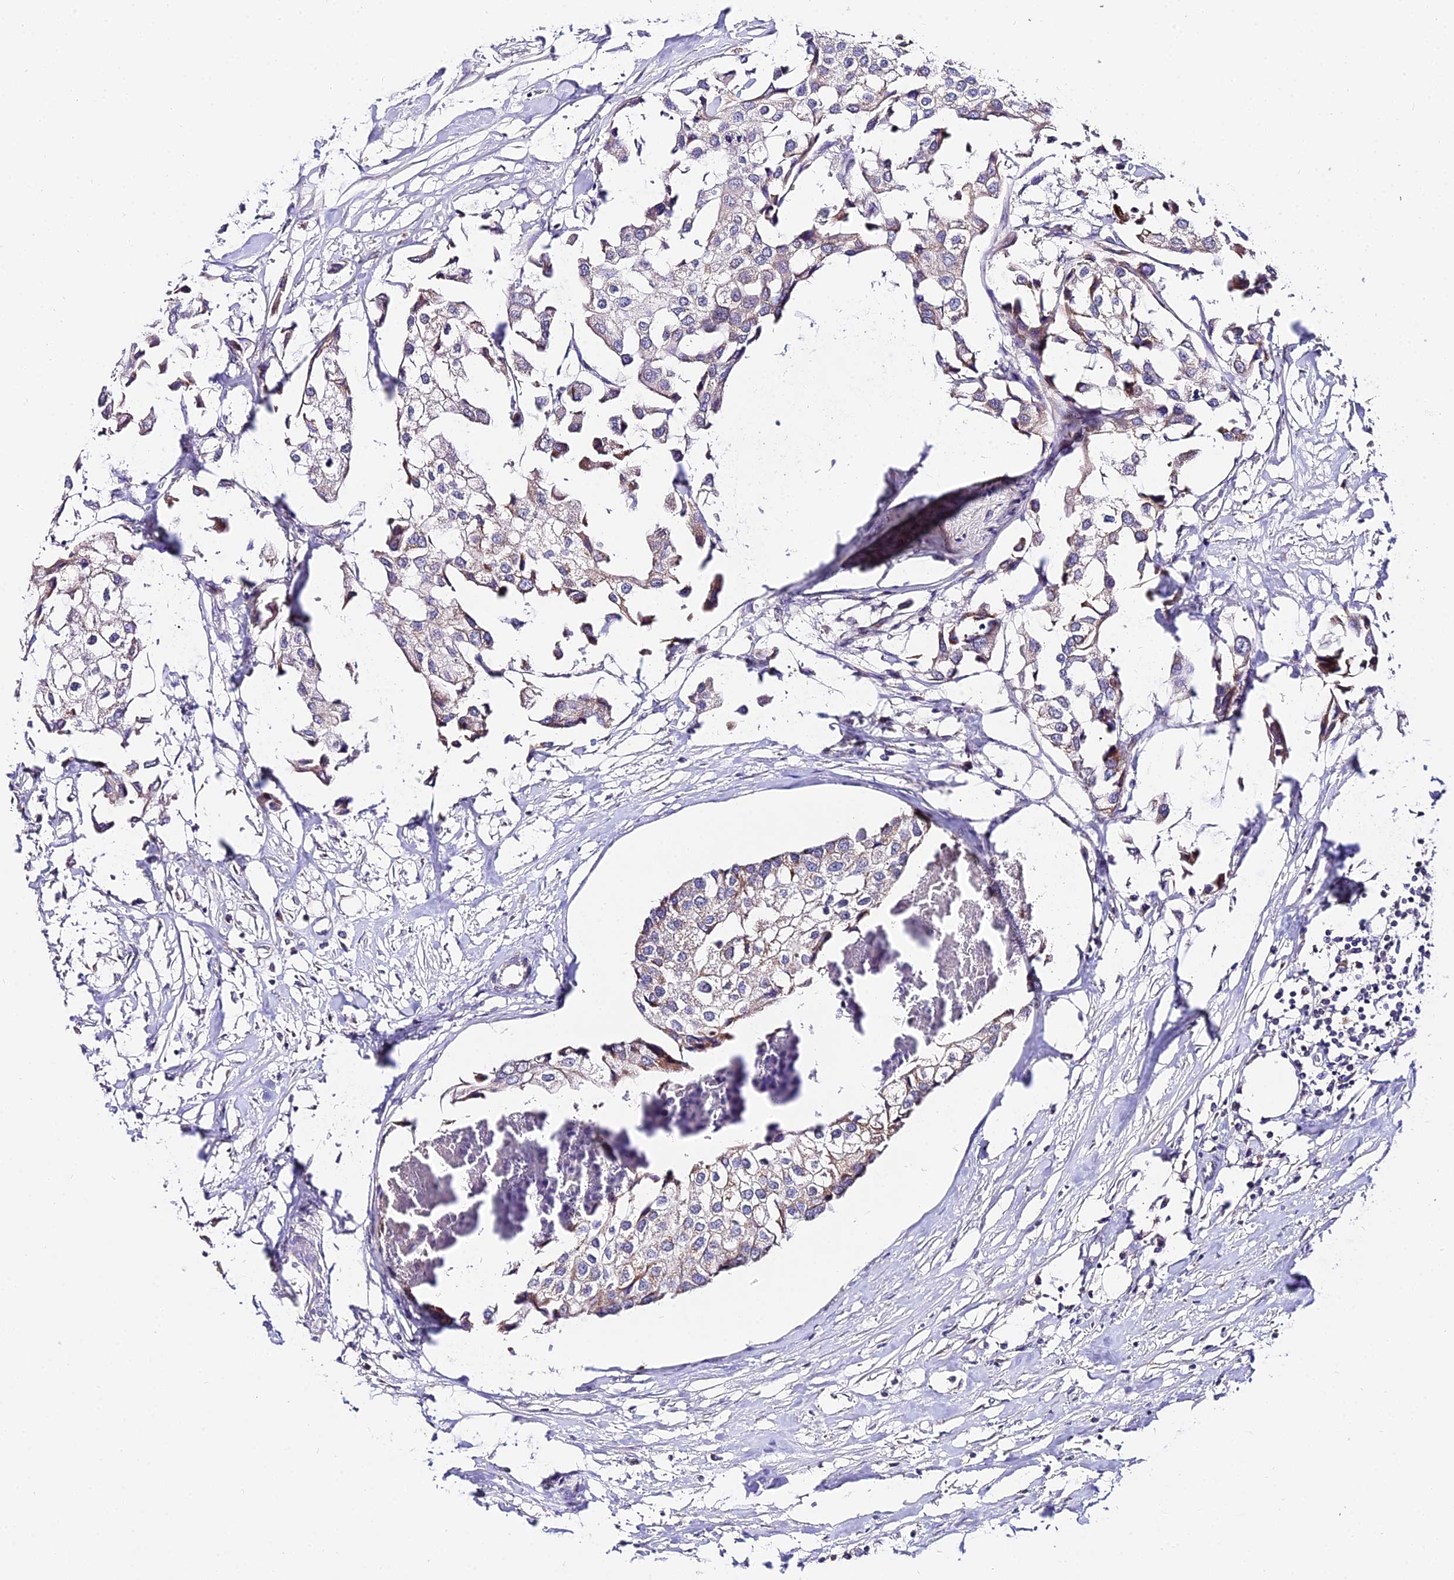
{"staining": {"intensity": "moderate", "quantity": "<25%", "location": "cytoplasmic/membranous"}, "tissue": "urothelial cancer", "cell_type": "Tumor cells", "image_type": "cancer", "snomed": [{"axis": "morphology", "description": "Urothelial carcinoma, High grade"}, {"axis": "topography", "description": "Urinary bladder"}], "caption": "Urothelial cancer was stained to show a protein in brown. There is low levels of moderate cytoplasmic/membranous staining in about <25% of tumor cells.", "gene": "WDR5B", "patient": {"sex": "male", "age": 64}}